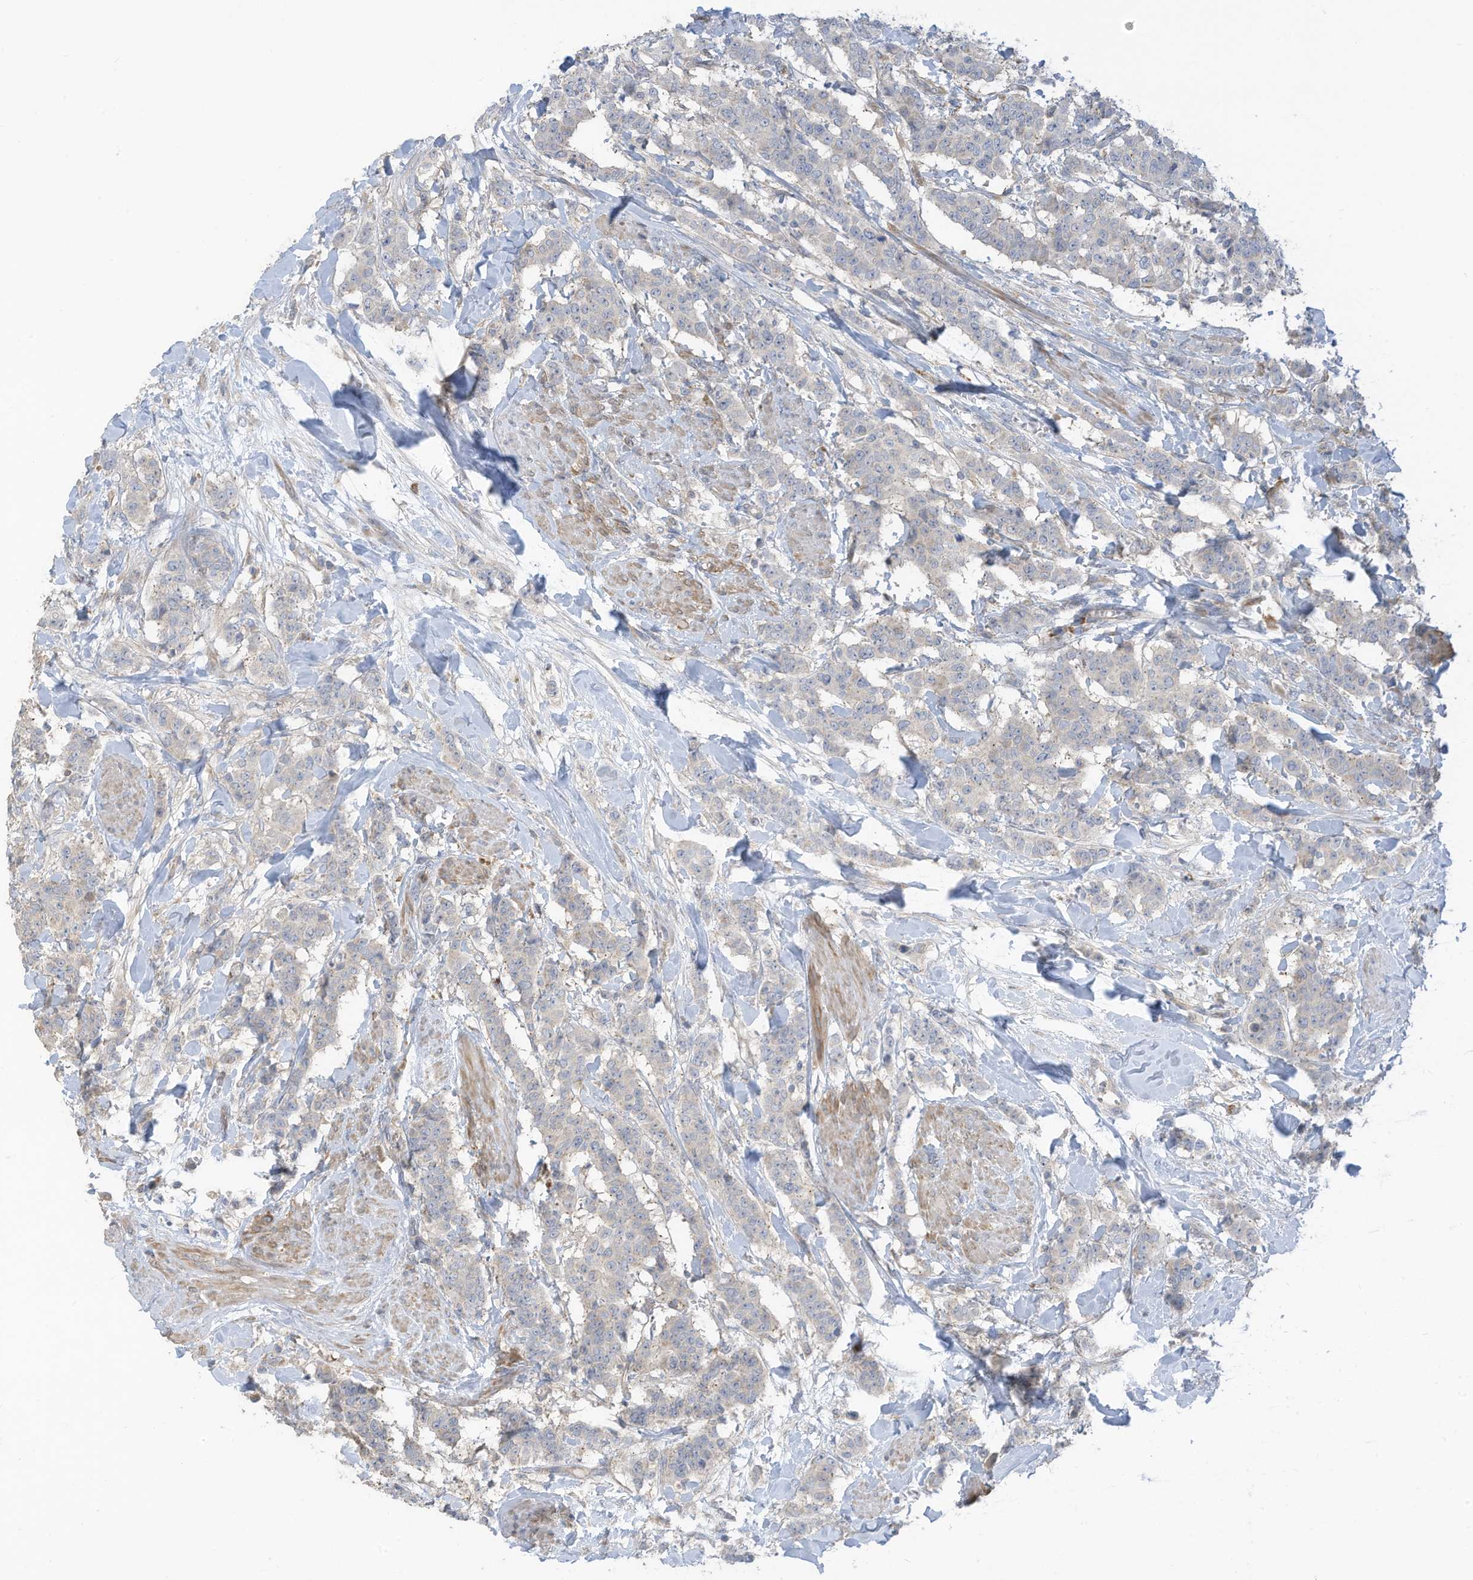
{"staining": {"intensity": "negative", "quantity": "none", "location": "none"}, "tissue": "breast cancer", "cell_type": "Tumor cells", "image_type": "cancer", "snomed": [{"axis": "morphology", "description": "Duct carcinoma"}, {"axis": "topography", "description": "Breast"}], "caption": "High magnification brightfield microscopy of infiltrating ductal carcinoma (breast) stained with DAB (brown) and counterstained with hematoxylin (blue): tumor cells show no significant staining.", "gene": "GTPBP2", "patient": {"sex": "female", "age": 40}}